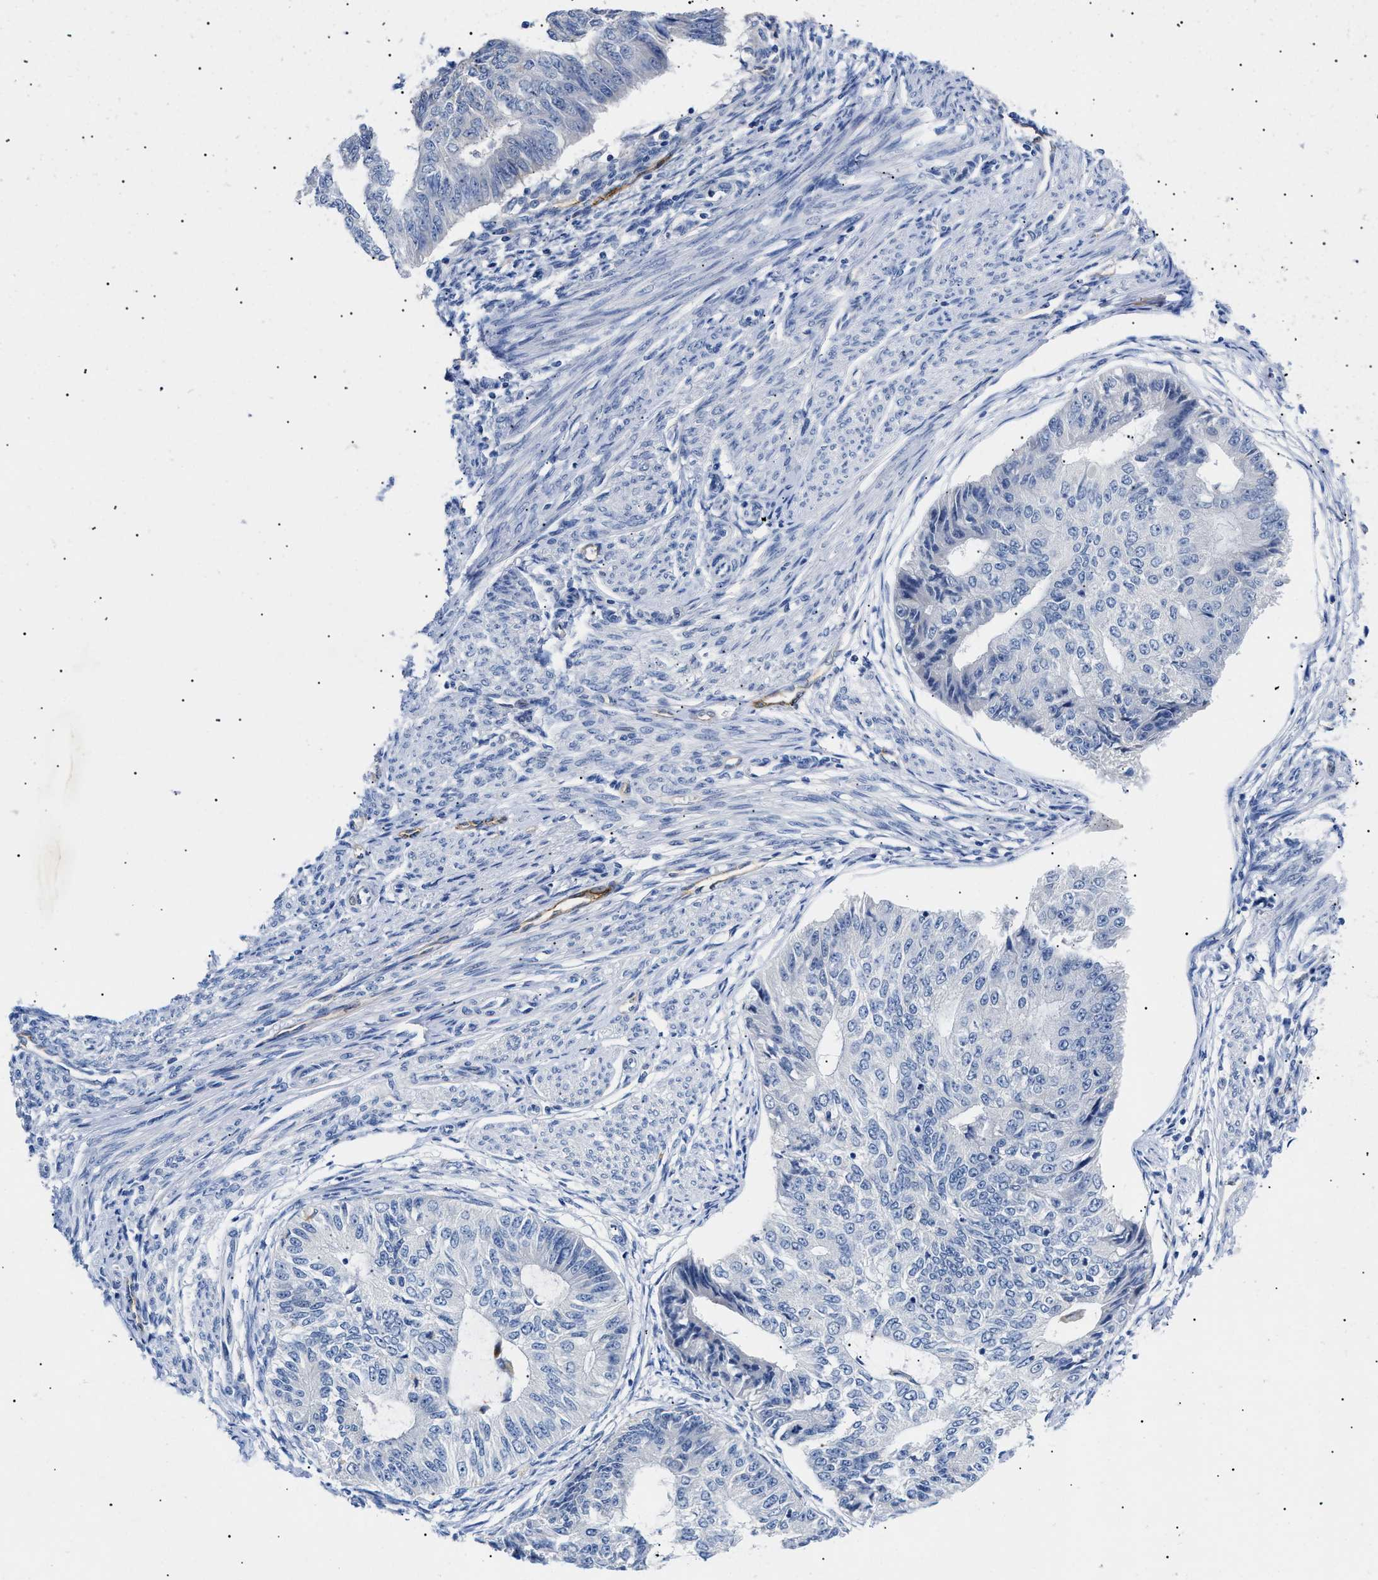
{"staining": {"intensity": "negative", "quantity": "none", "location": "none"}, "tissue": "endometrial cancer", "cell_type": "Tumor cells", "image_type": "cancer", "snomed": [{"axis": "morphology", "description": "Adenocarcinoma, NOS"}, {"axis": "topography", "description": "Endometrium"}], "caption": "A histopathology image of endometrial adenocarcinoma stained for a protein displays no brown staining in tumor cells. (Brightfield microscopy of DAB IHC at high magnification).", "gene": "ACKR1", "patient": {"sex": "female", "age": 32}}